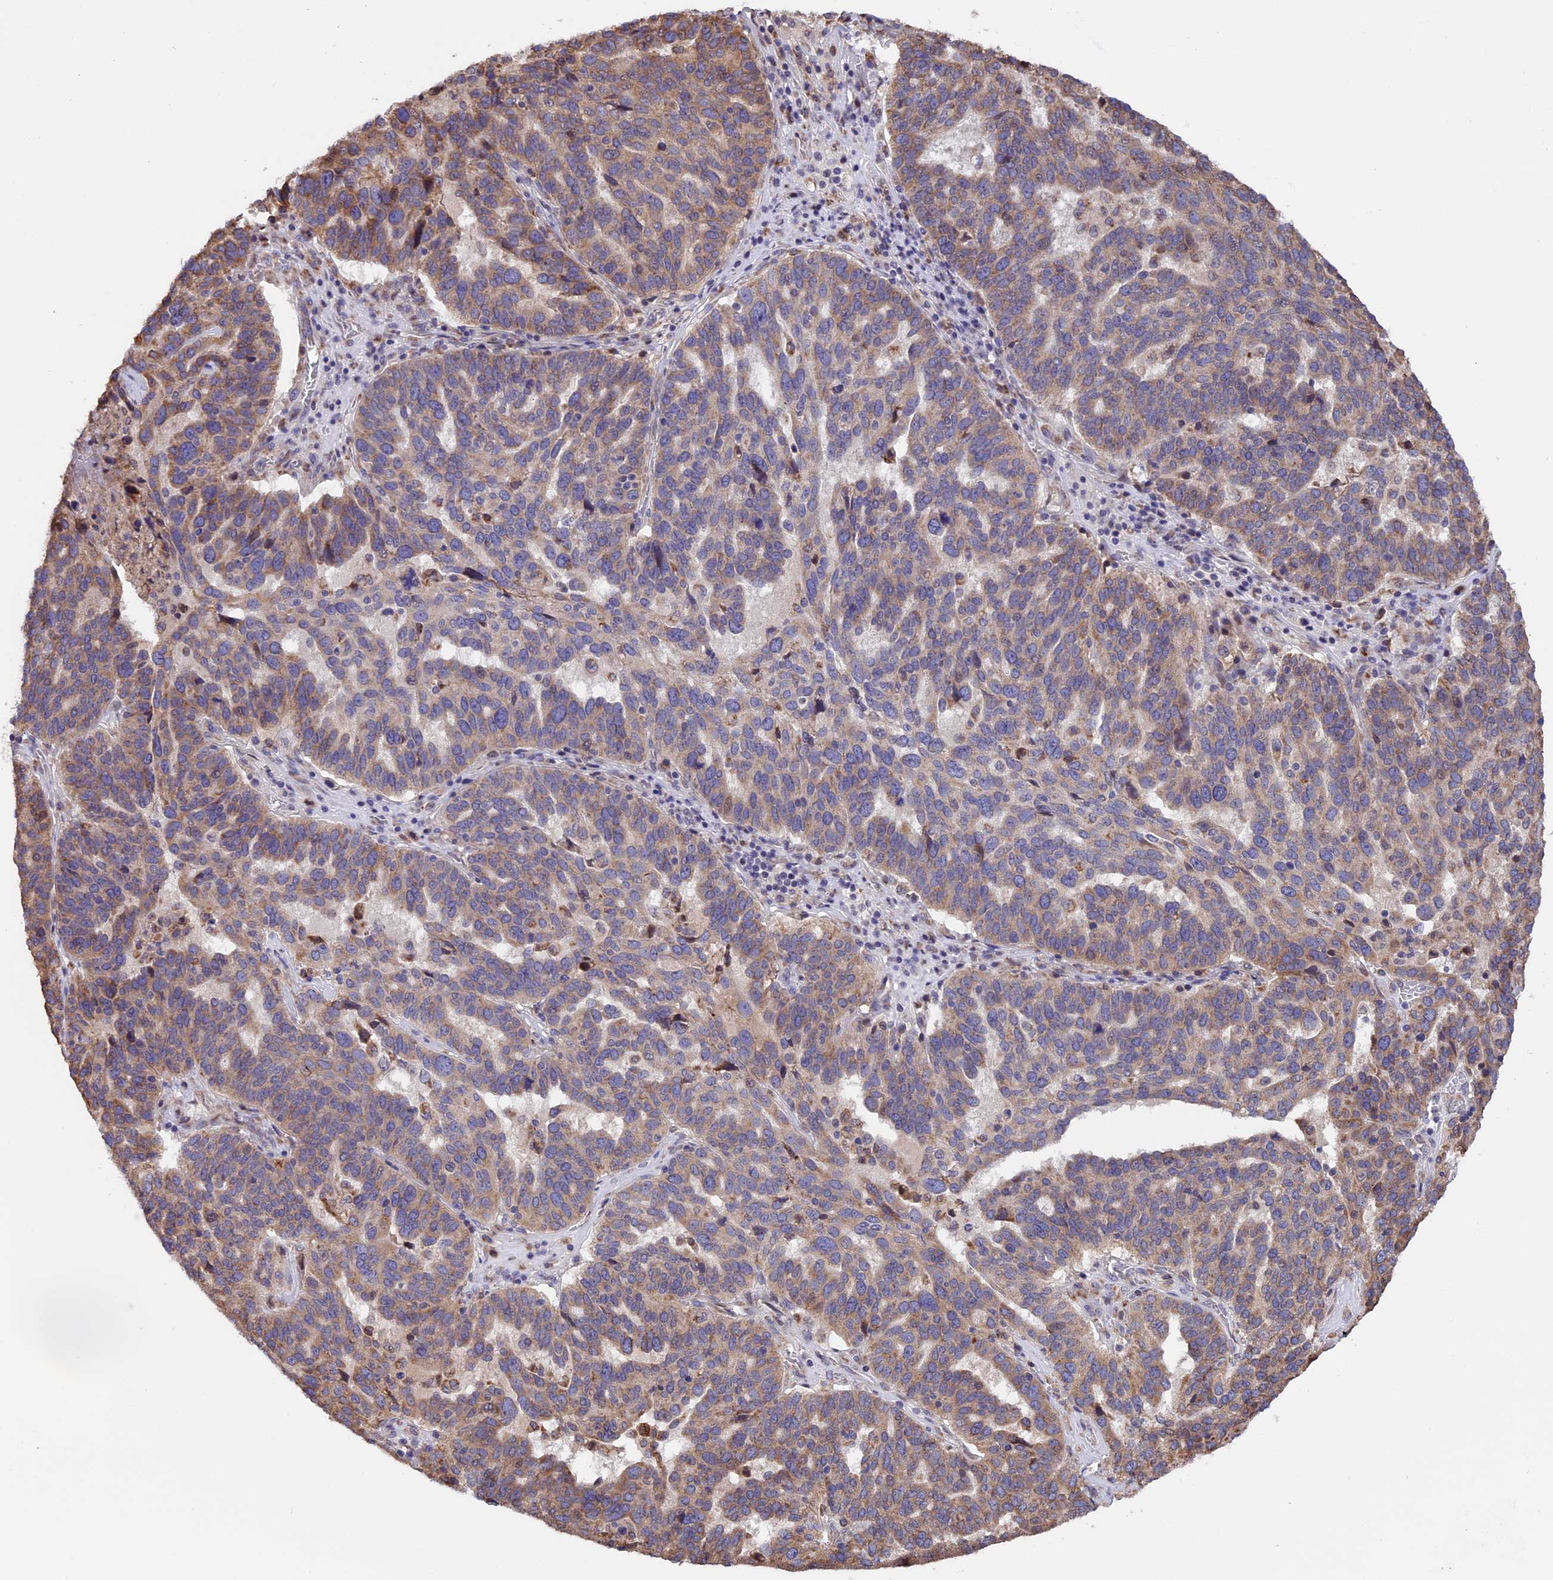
{"staining": {"intensity": "weak", "quantity": "25%-75%", "location": "cytoplasmic/membranous"}, "tissue": "ovarian cancer", "cell_type": "Tumor cells", "image_type": "cancer", "snomed": [{"axis": "morphology", "description": "Cystadenocarcinoma, serous, NOS"}, {"axis": "topography", "description": "Ovary"}], "caption": "An immunohistochemistry (IHC) image of tumor tissue is shown. Protein staining in brown labels weak cytoplasmic/membranous positivity in ovarian cancer (serous cystadenocarcinoma) within tumor cells. (brown staining indicates protein expression, while blue staining denotes nuclei).", "gene": "DMRTA2", "patient": {"sex": "female", "age": 59}}